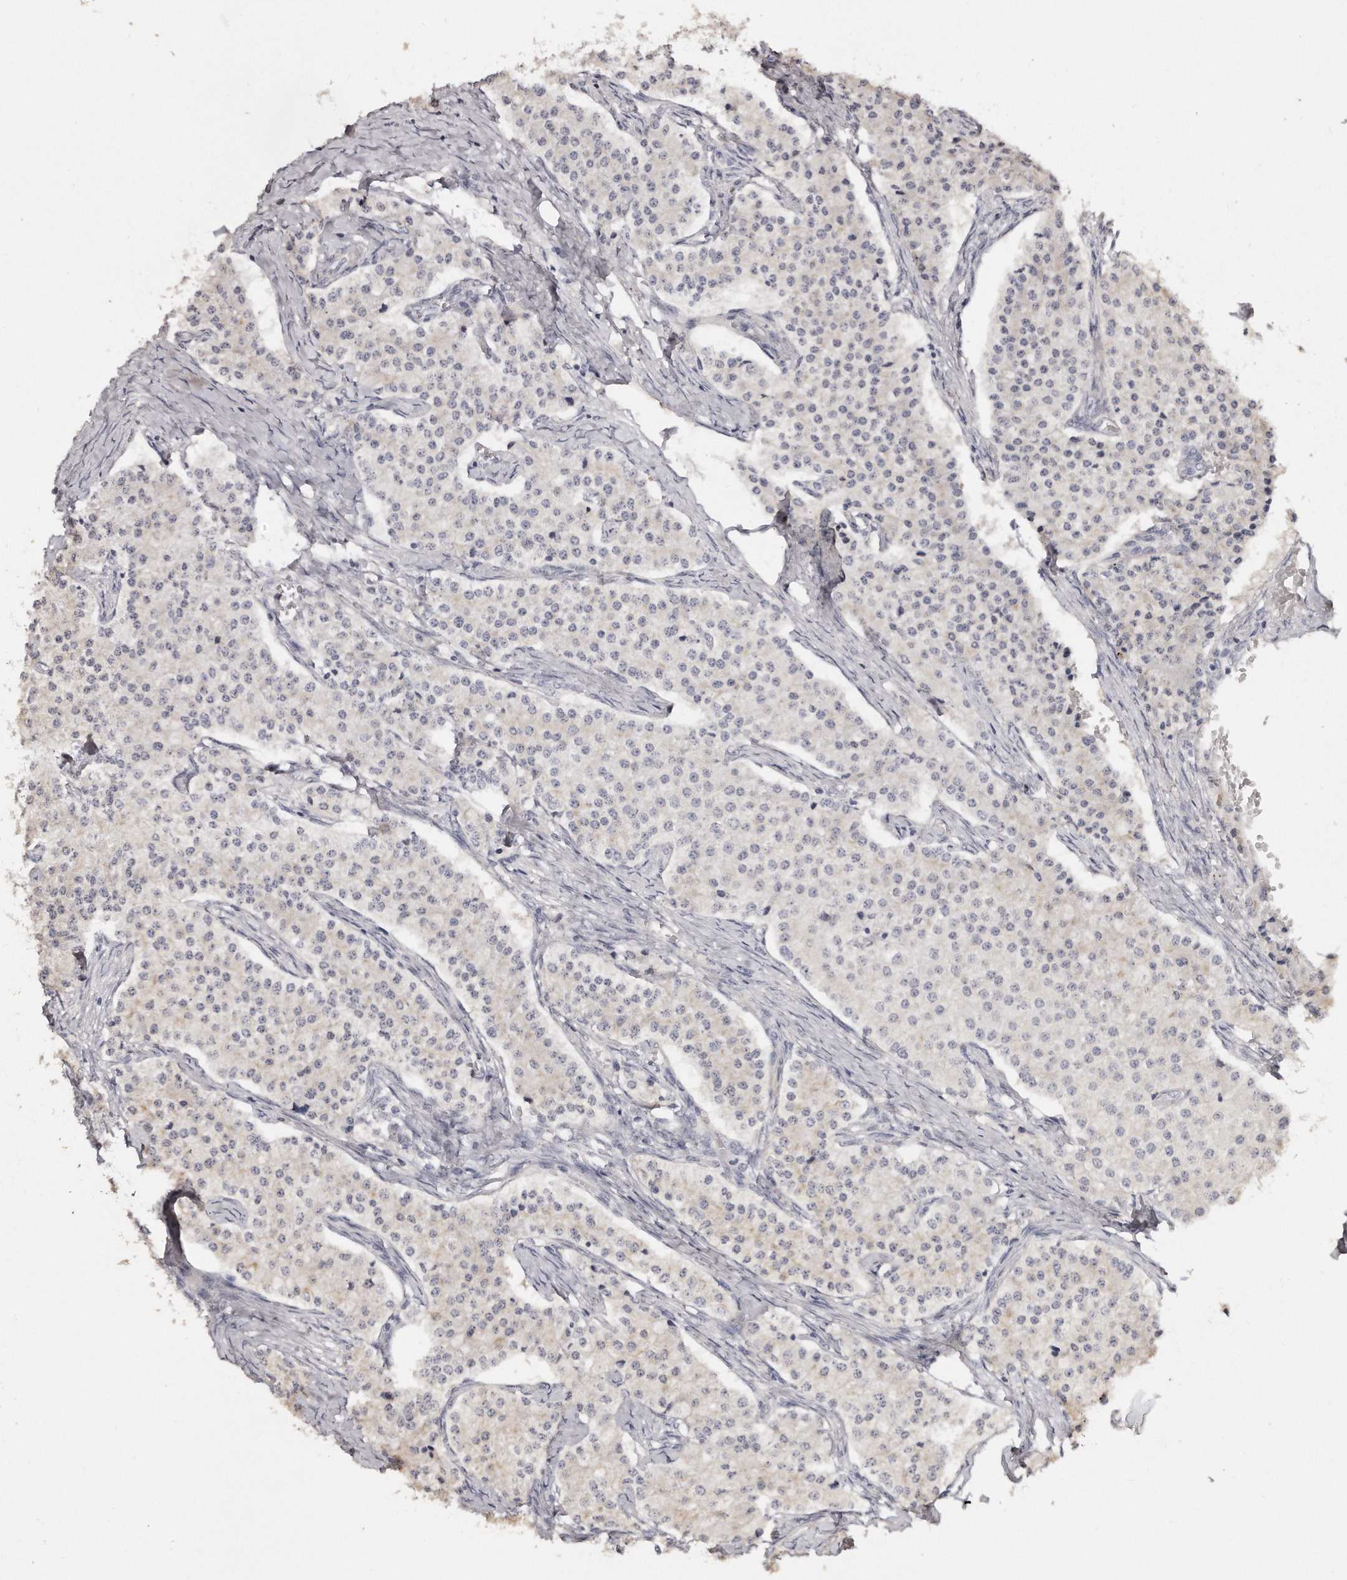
{"staining": {"intensity": "negative", "quantity": "none", "location": "none"}, "tissue": "carcinoid", "cell_type": "Tumor cells", "image_type": "cancer", "snomed": [{"axis": "morphology", "description": "Carcinoid, malignant, NOS"}, {"axis": "topography", "description": "Colon"}], "caption": "A histopathology image of carcinoid stained for a protein exhibits no brown staining in tumor cells.", "gene": "ZYG11A", "patient": {"sex": "female", "age": 52}}